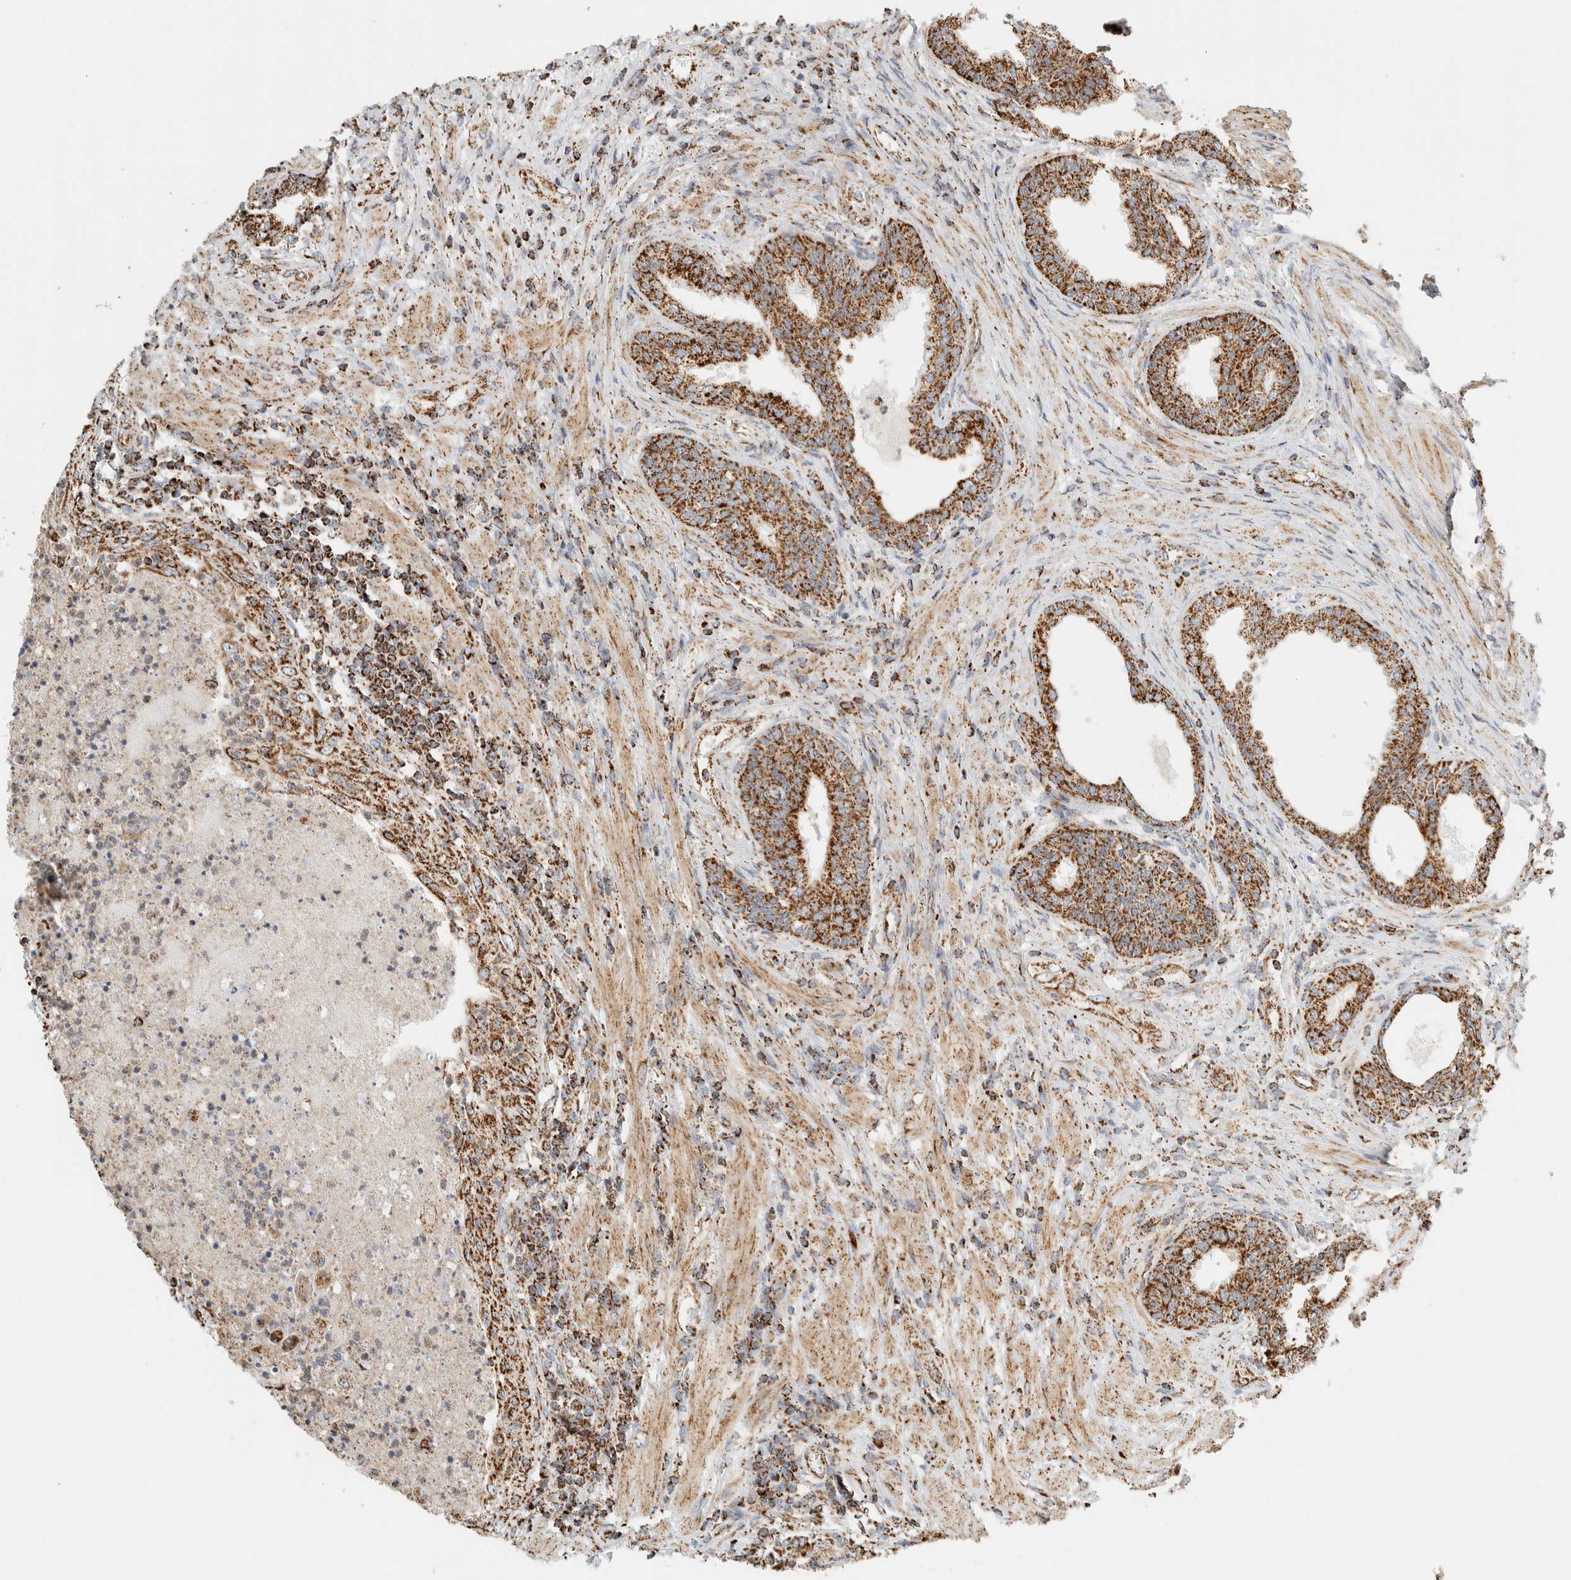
{"staining": {"intensity": "strong", "quantity": ">75%", "location": "cytoplasmic/membranous"}, "tissue": "prostate", "cell_type": "Glandular cells", "image_type": "normal", "snomed": [{"axis": "morphology", "description": "Normal tissue, NOS"}, {"axis": "topography", "description": "Prostate"}], "caption": "Immunohistochemistry (IHC) photomicrograph of benign prostate: human prostate stained using IHC displays high levels of strong protein expression localized specifically in the cytoplasmic/membranous of glandular cells, appearing as a cytoplasmic/membranous brown color.", "gene": "ZNF454", "patient": {"sex": "male", "age": 76}}